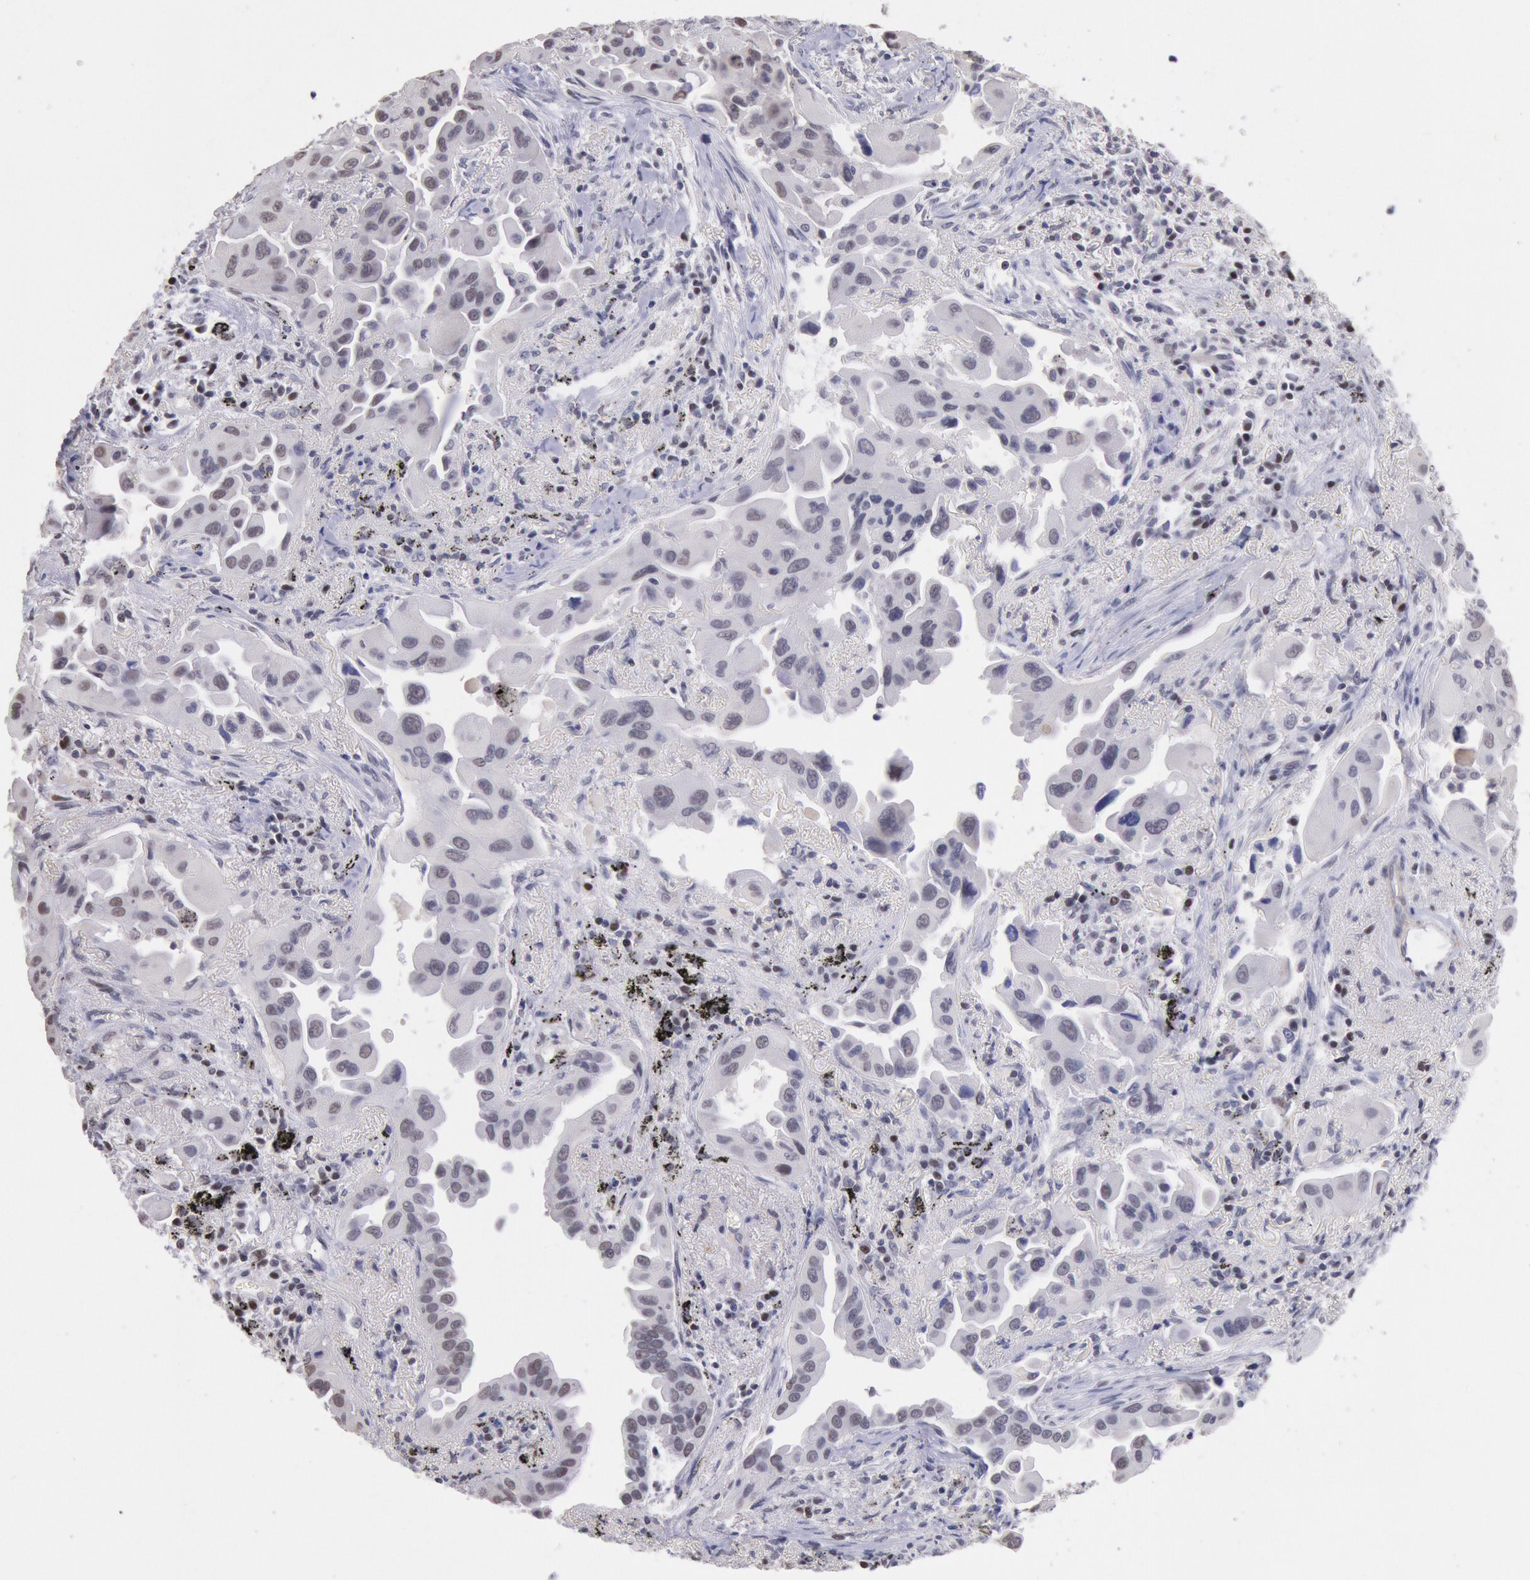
{"staining": {"intensity": "negative", "quantity": "none", "location": "none"}, "tissue": "lung cancer", "cell_type": "Tumor cells", "image_type": "cancer", "snomed": [{"axis": "morphology", "description": "Adenocarcinoma, NOS"}, {"axis": "topography", "description": "Lung"}], "caption": "A high-resolution photomicrograph shows immunohistochemistry (IHC) staining of lung cancer (adenocarcinoma), which exhibits no significant staining in tumor cells.", "gene": "MYH7", "patient": {"sex": "male", "age": 68}}